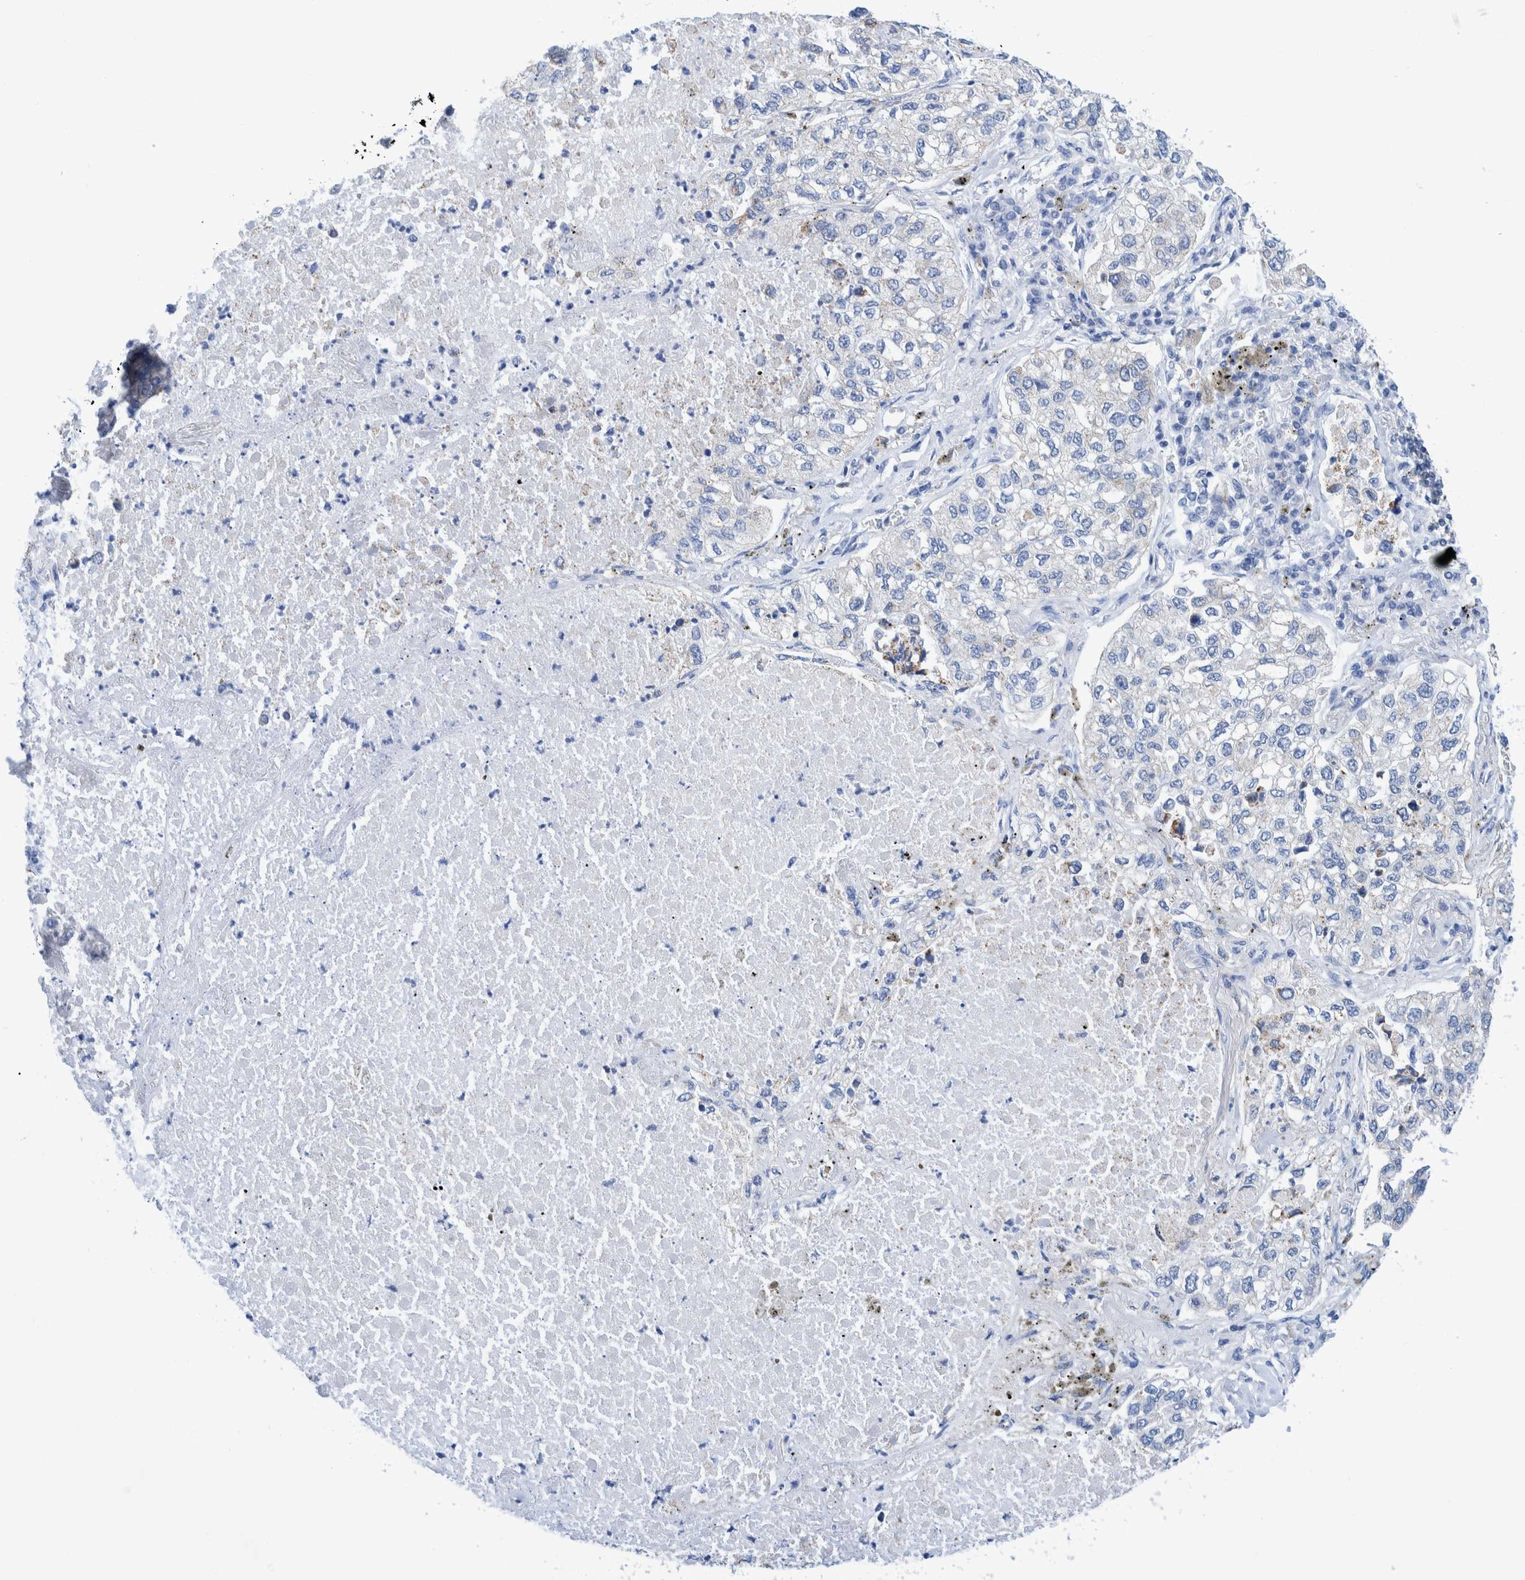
{"staining": {"intensity": "negative", "quantity": "none", "location": "none"}, "tissue": "lung cancer", "cell_type": "Tumor cells", "image_type": "cancer", "snomed": [{"axis": "morphology", "description": "Inflammation, NOS"}, {"axis": "morphology", "description": "Adenocarcinoma, NOS"}, {"axis": "topography", "description": "Lung"}], "caption": "Immunohistochemical staining of human lung cancer (adenocarcinoma) exhibits no significant staining in tumor cells.", "gene": "KRT14", "patient": {"sex": "male", "age": 63}}